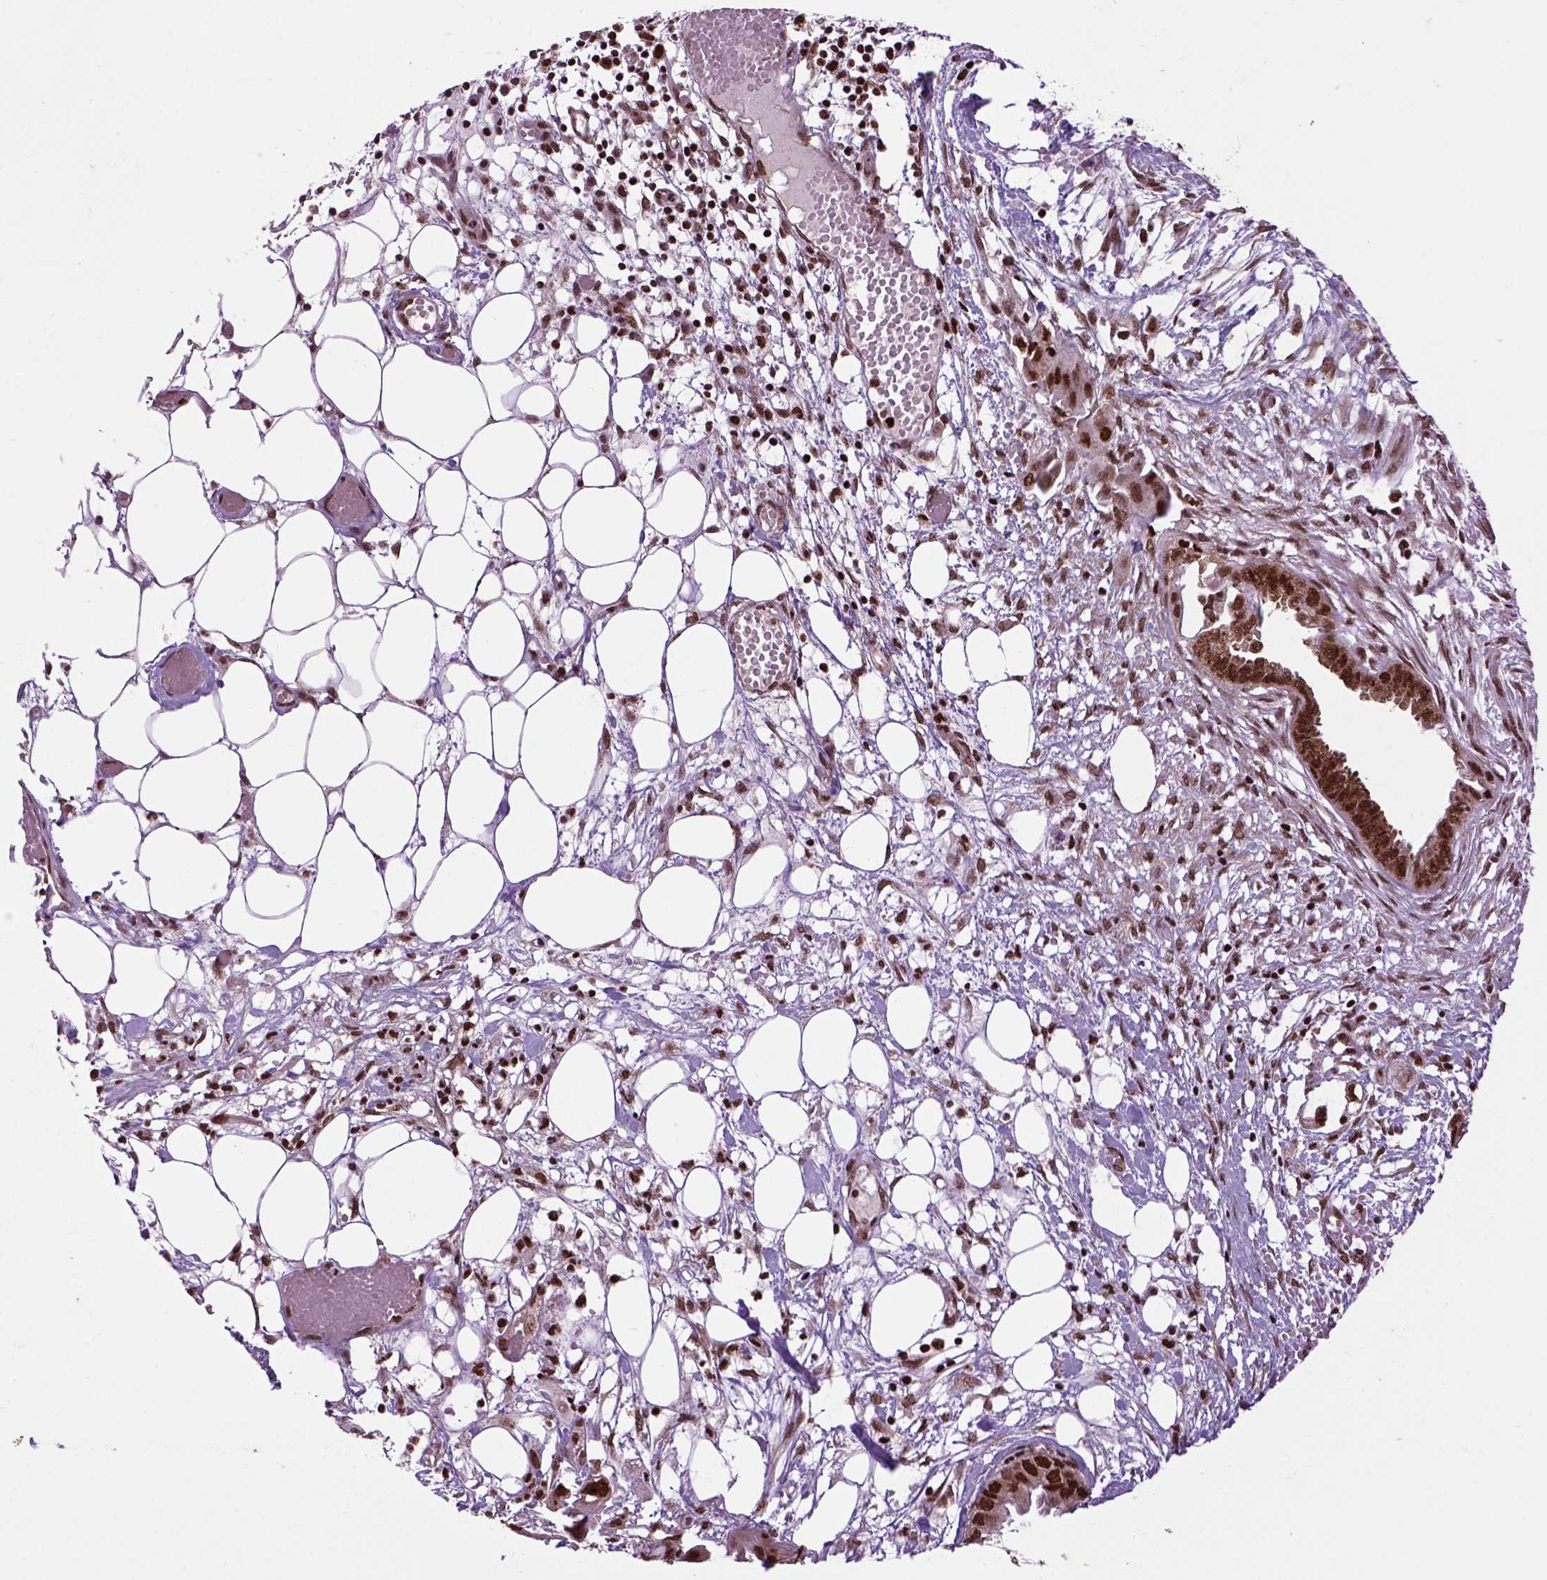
{"staining": {"intensity": "strong", "quantity": ">75%", "location": "nuclear"}, "tissue": "endometrial cancer", "cell_type": "Tumor cells", "image_type": "cancer", "snomed": [{"axis": "morphology", "description": "Adenocarcinoma, NOS"}, {"axis": "morphology", "description": "Adenocarcinoma, metastatic, NOS"}, {"axis": "topography", "description": "Adipose tissue"}, {"axis": "topography", "description": "Endometrium"}], "caption": "IHC (DAB (3,3'-diaminobenzidine)) staining of human endometrial cancer (adenocarcinoma) exhibits strong nuclear protein staining in about >75% of tumor cells.", "gene": "CELF1", "patient": {"sex": "female", "age": 67}}